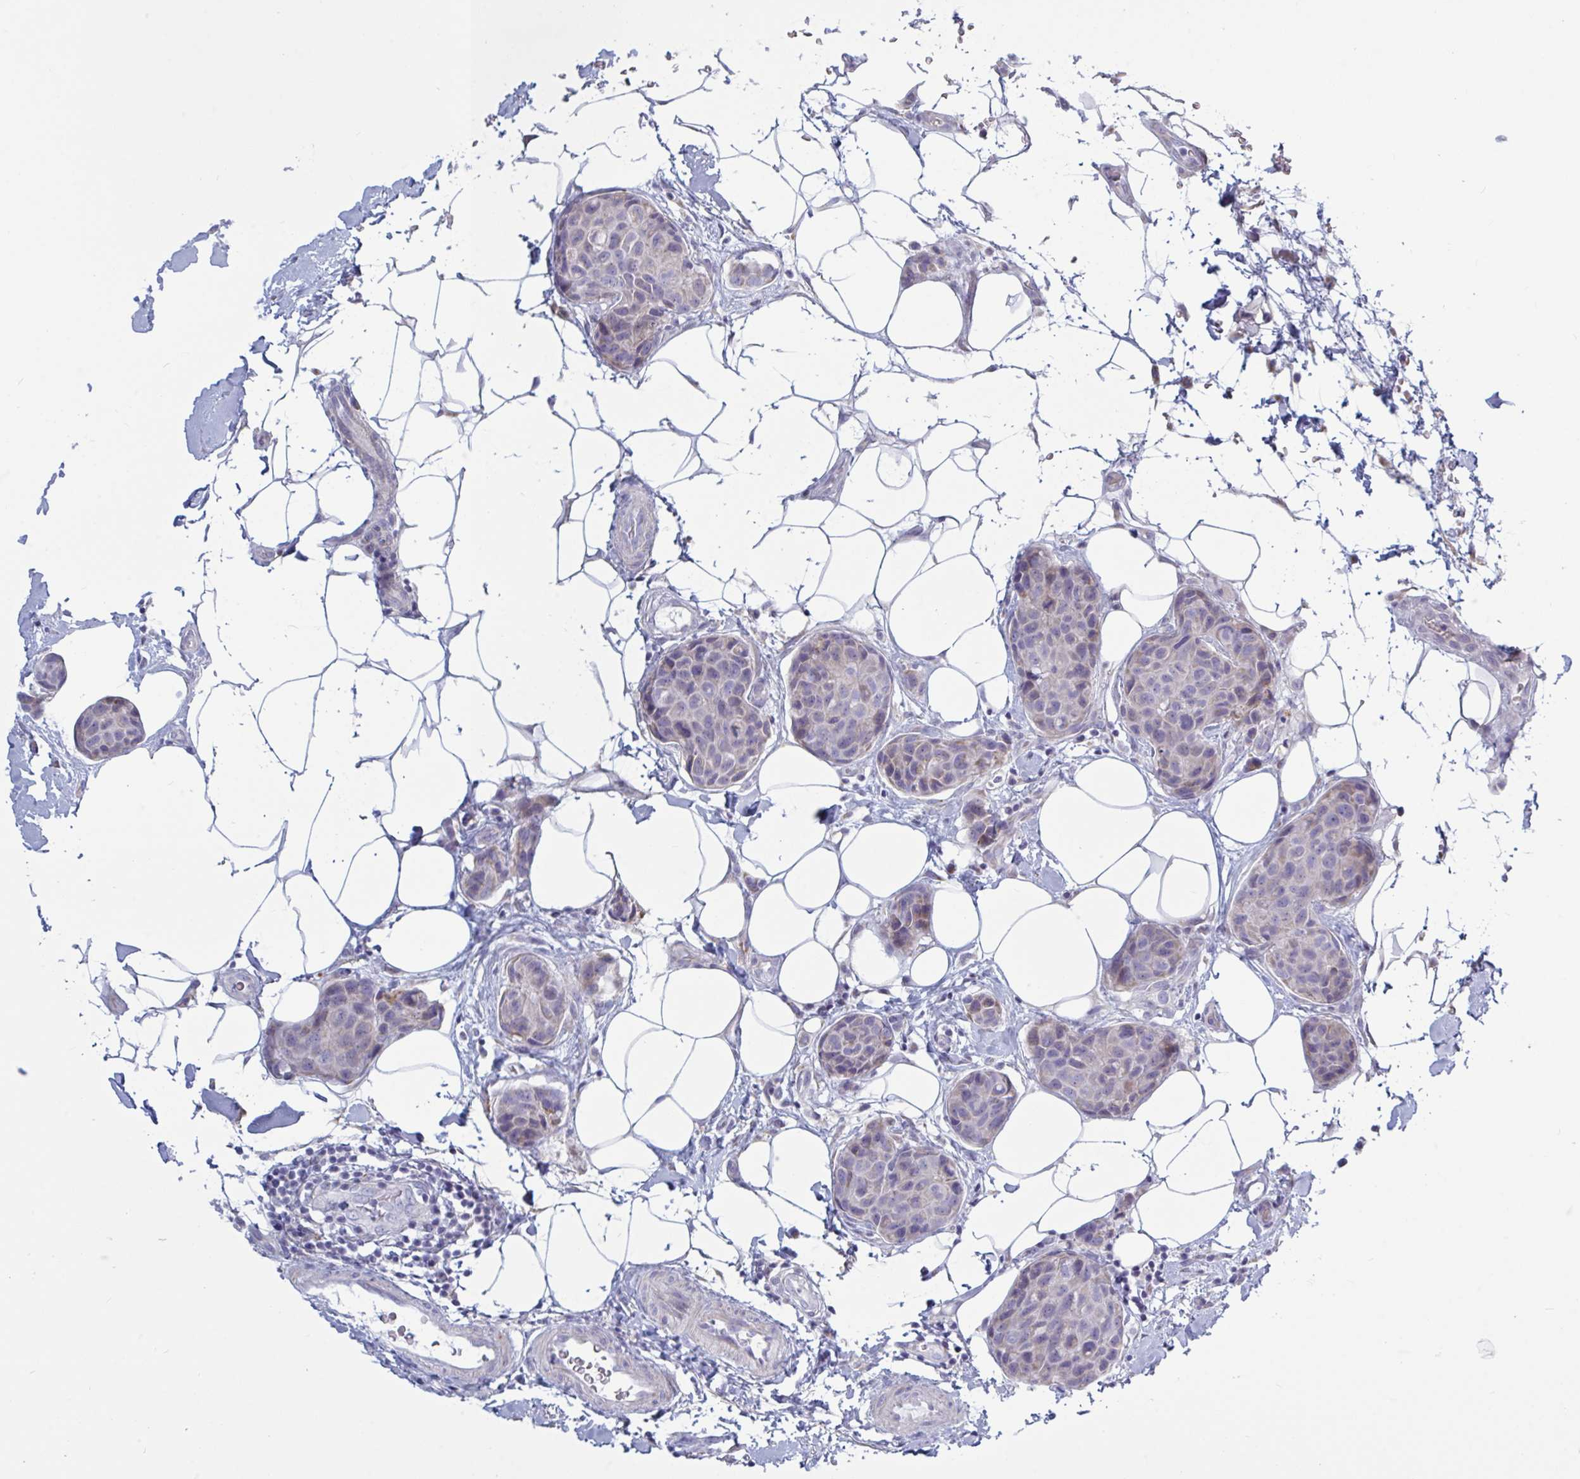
{"staining": {"intensity": "negative", "quantity": "none", "location": "none"}, "tissue": "breast cancer", "cell_type": "Tumor cells", "image_type": "cancer", "snomed": [{"axis": "morphology", "description": "Duct carcinoma"}, {"axis": "topography", "description": "Breast"}, {"axis": "topography", "description": "Lymph node"}], "caption": "Immunohistochemical staining of human breast cancer (infiltrating ductal carcinoma) demonstrates no significant staining in tumor cells.", "gene": "ATG9A", "patient": {"sex": "female", "age": 80}}